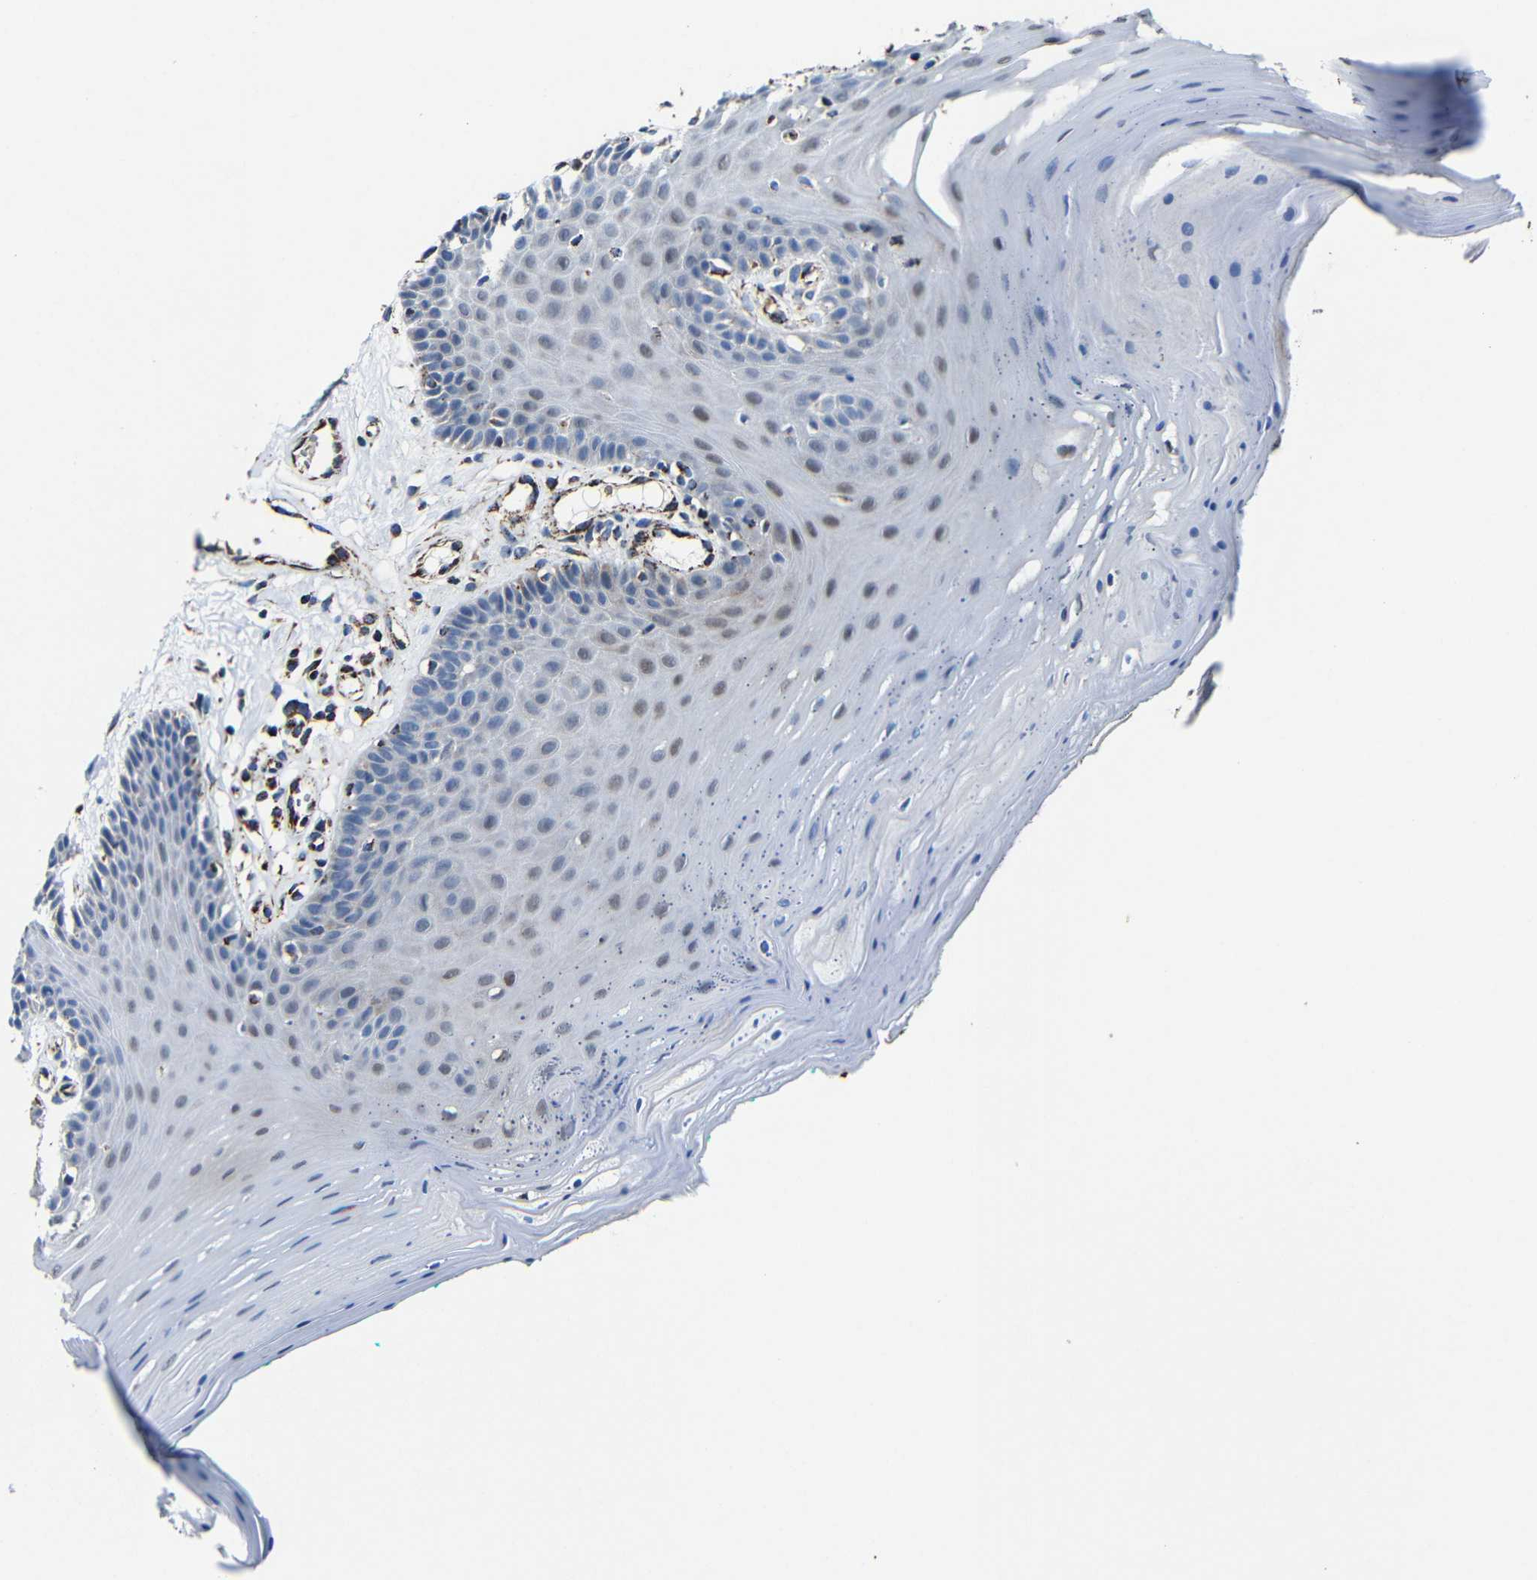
{"staining": {"intensity": "moderate", "quantity": "<25%", "location": "nuclear"}, "tissue": "oral mucosa", "cell_type": "Squamous epithelial cells", "image_type": "normal", "snomed": [{"axis": "morphology", "description": "Normal tissue, NOS"}, {"axis": "topography", "description": "Skeletal muscle"}, {"axis": "topography", "description": "Oral tissue"}], "caption": "Unremarkable oral mucosa was stained to show a protein in brown. There is low levels of moderate nuclear positivity in approximately <25% of squamous epithelial cells.", "gene": "CA5B", "patient": {"sex": "male", "age": 58}}